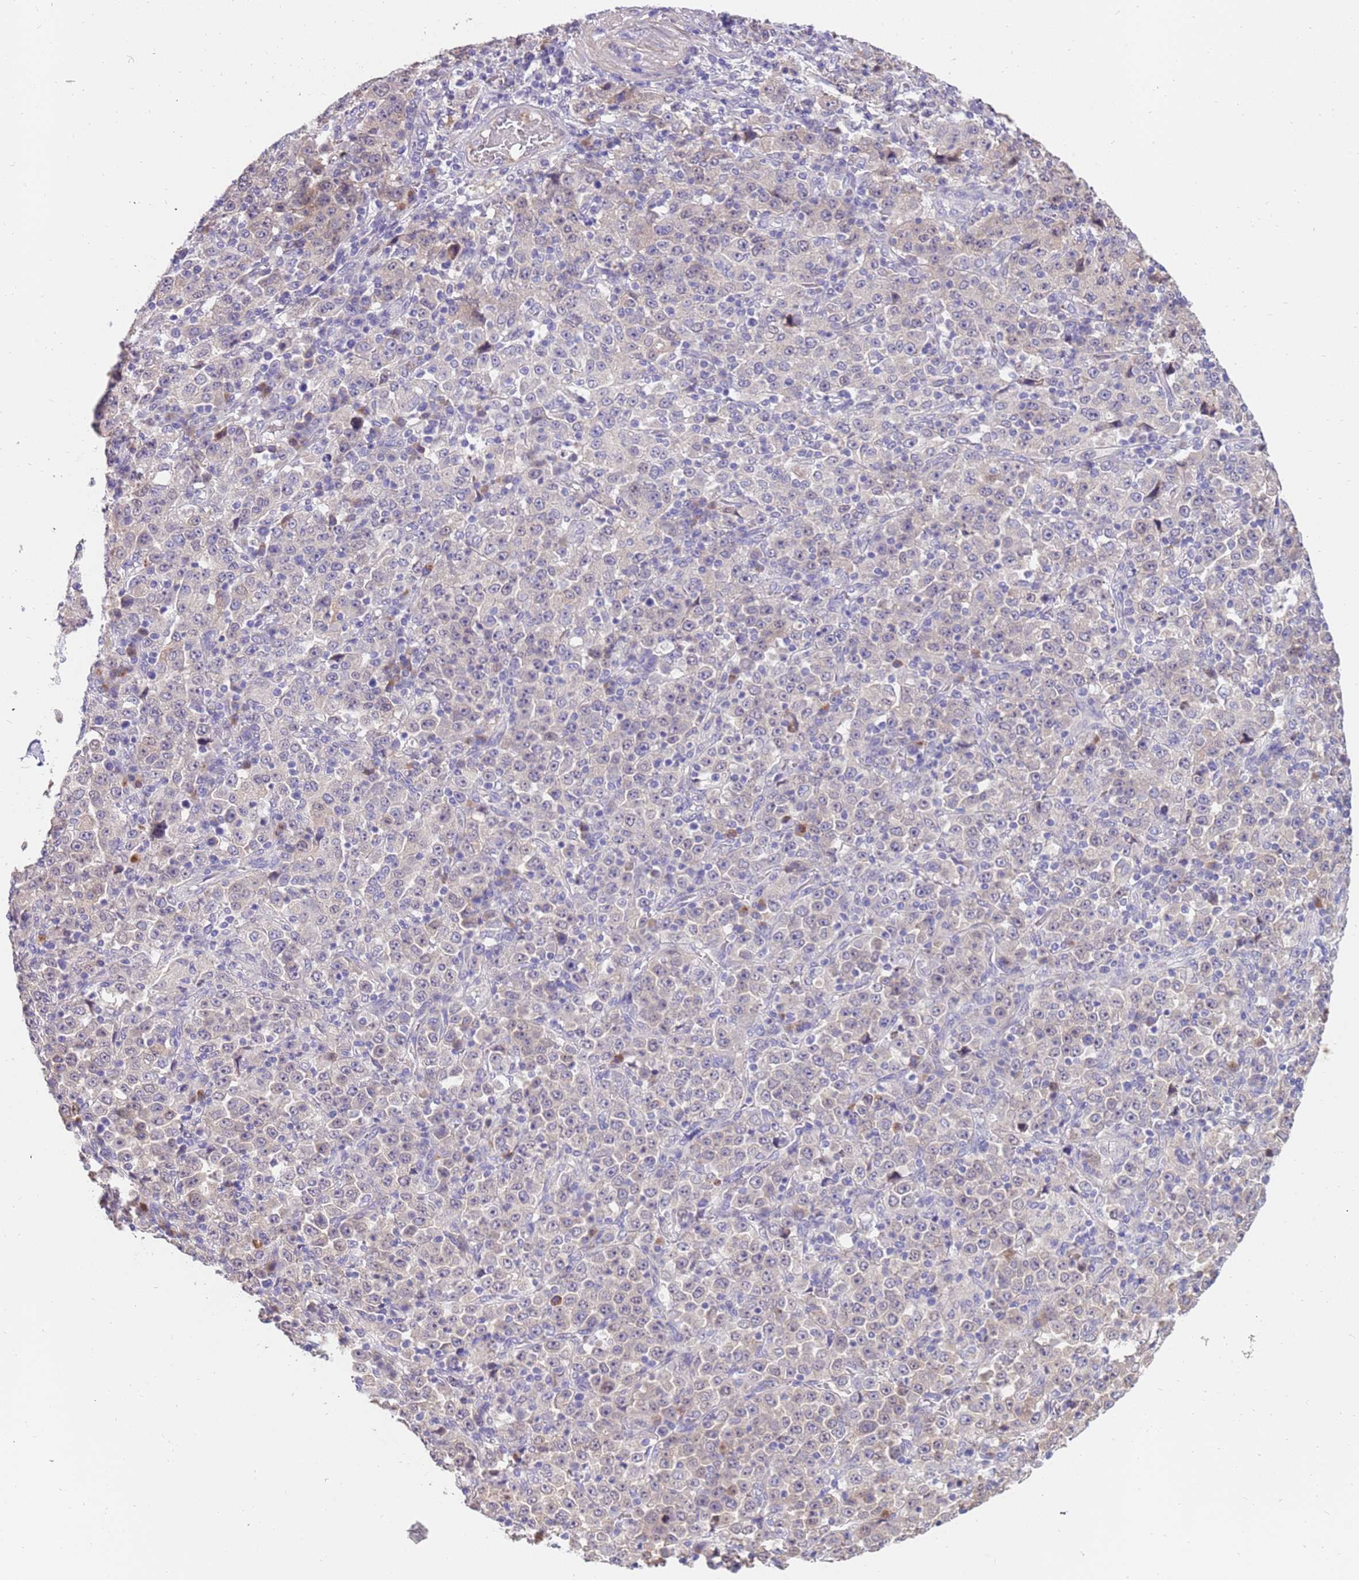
{"staining": {"intensity": "negative", "quantity": "none", "location": "none"}, "tissue": "stomach cancer", "cell_type": "Tumor cells", "image_type": "cancer", "snomed": [{"axis": "morphology", "description": "Normal tissue, NOS"}, {"axis": "morphology", "description": "Adenocarcinoma, NOS"}, {"axis": "topography", "description": "Stomach, upper"}, {"axis": "topography", "description": "Stomach"}], "caption": "Tumor cells show no significant positivity in stomach cancer (adenocarcinoma).", "gene": "ZNF746", "patient": {"sex": "male", "age": 59}}